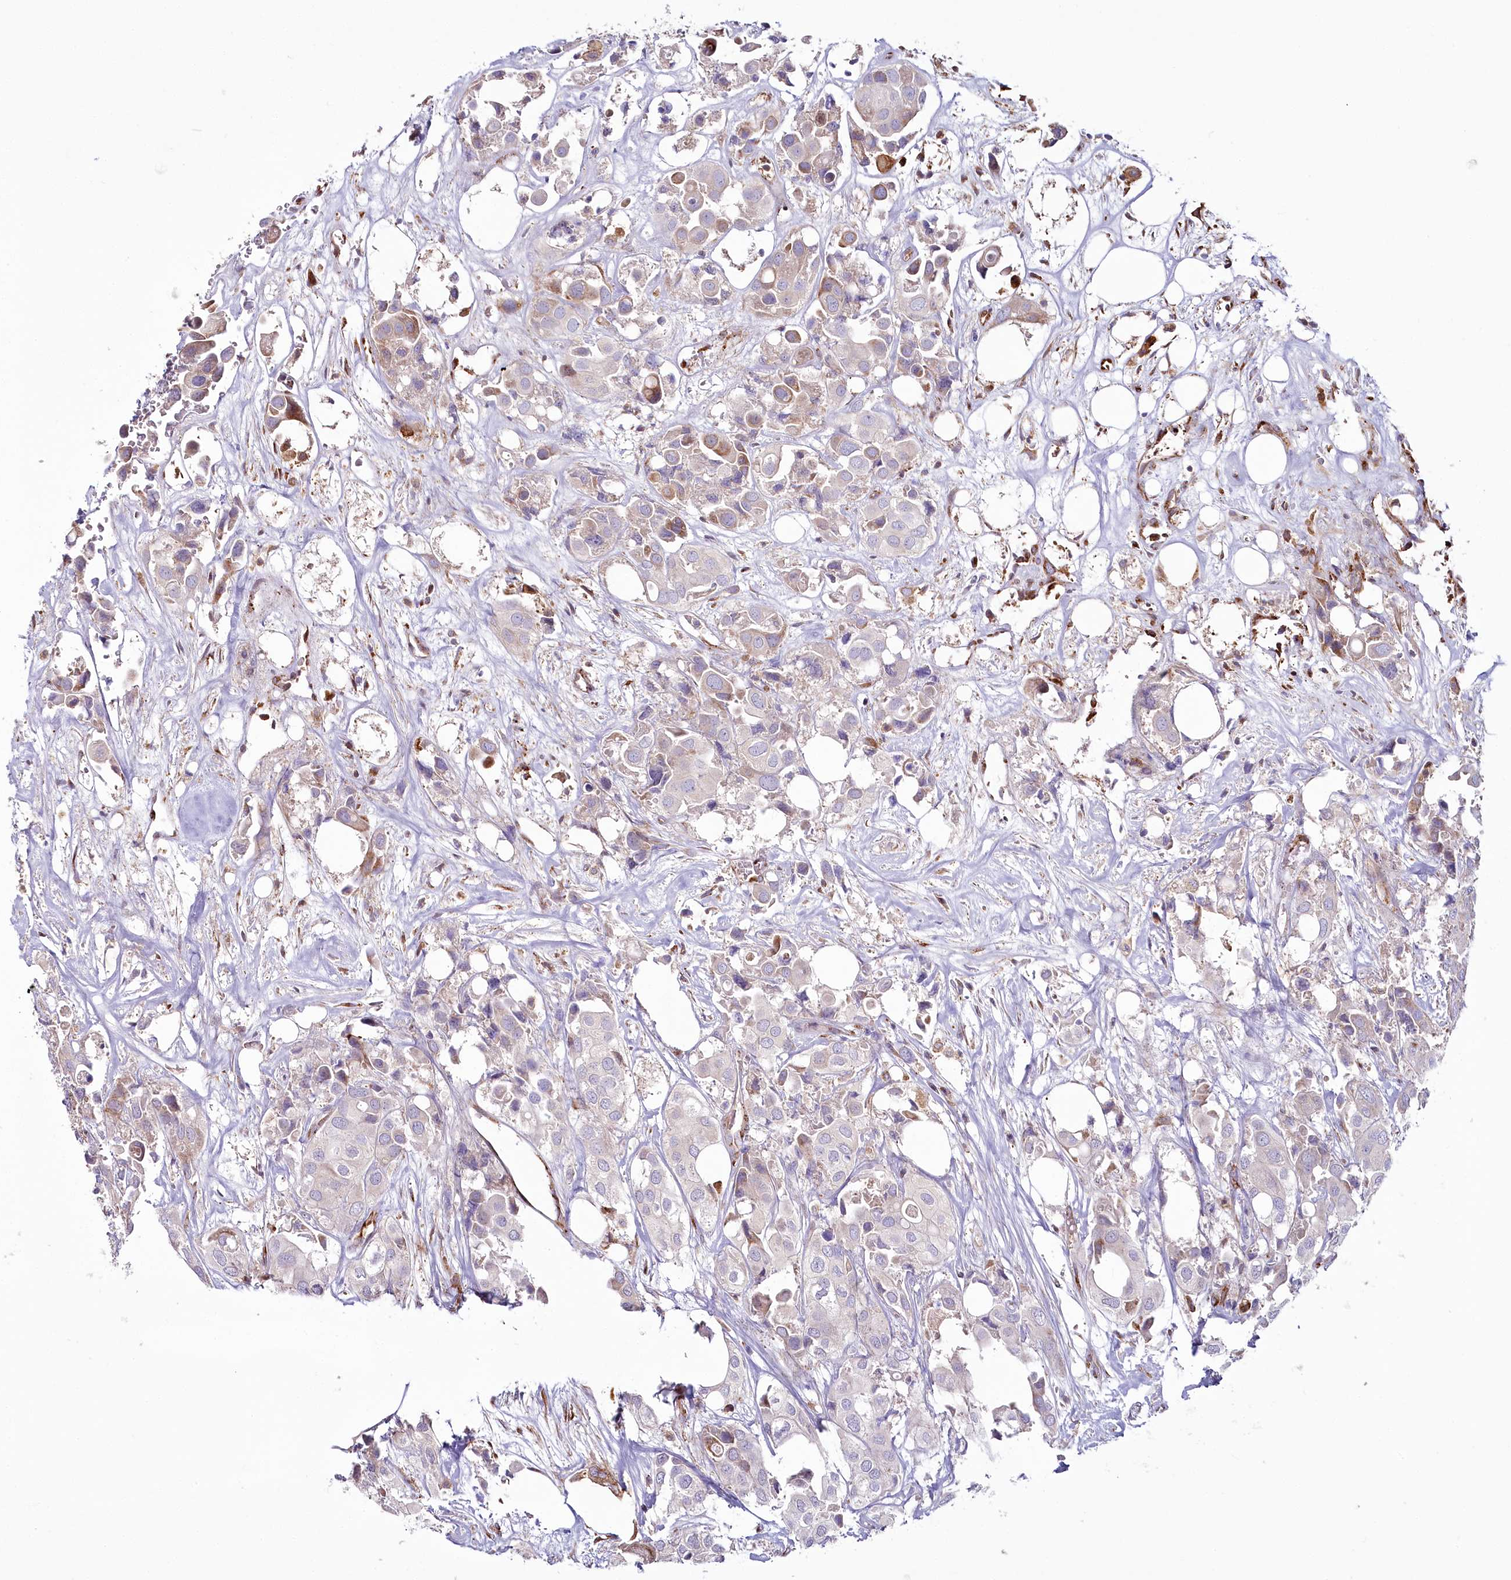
{"staining": {"intensity": "weak", "quantity": "<25%", "location": "cytoplasmic/membranous"}, "tissue": "urothelial cancer", "cell_type": "Tumor cells", "image_type": "cancer", "snomed": [{"axis": "morphology", "description": "Urothelial carcinoma, High grade"}, {"axis": "topography", "description": "Urinary bladder"}], "caption": "Immunohistochemistry of urothelial cancer demonstrates no expression in tumor cells. (DAB immunohistochemistry (IHC), high magnification).", "gene": "POGLUT1", "patient": {"sex": "male", "age": 64}}